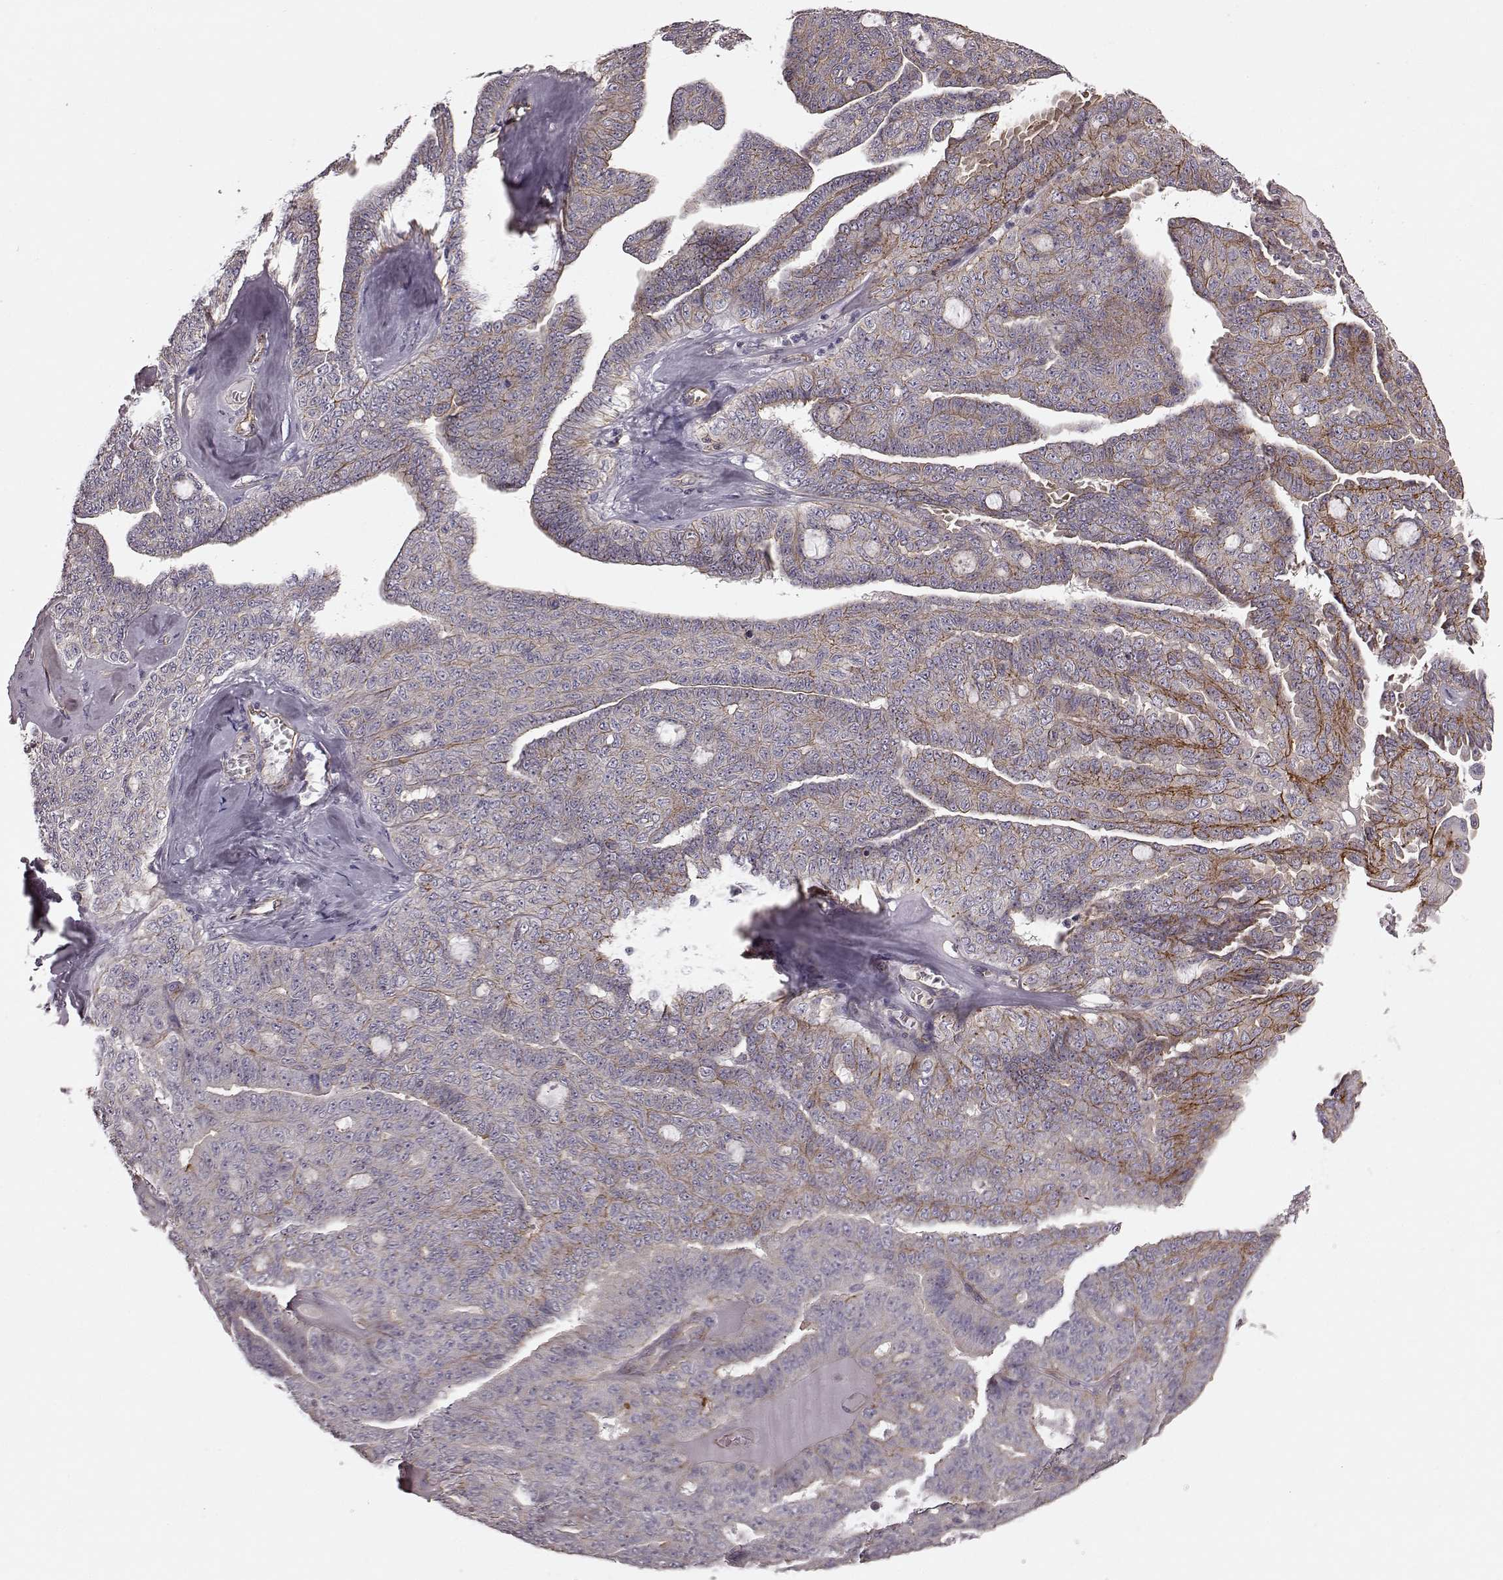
{"staining": {"intensity": "moderate", "quantity": "<25%", "location": "cytoplasmic/membranous"}, "tissue": "ovarian cancer", "cell_type": "Tumor cells", "image_type": "cancer", "snomed": [{"axis": "morphology", "description": "Cystadenocarcinoma, serous, NOS"}, {"axis": "topography", "description": "Ovary"}], "caption": "Human ovarian cancer stained with a brown dye shows moderate cytoplasmic/membranous positive expression in about <25% of tumor cells.", "gene": "SLC22A18", "patient": {"sex": "female", "age": 71}}